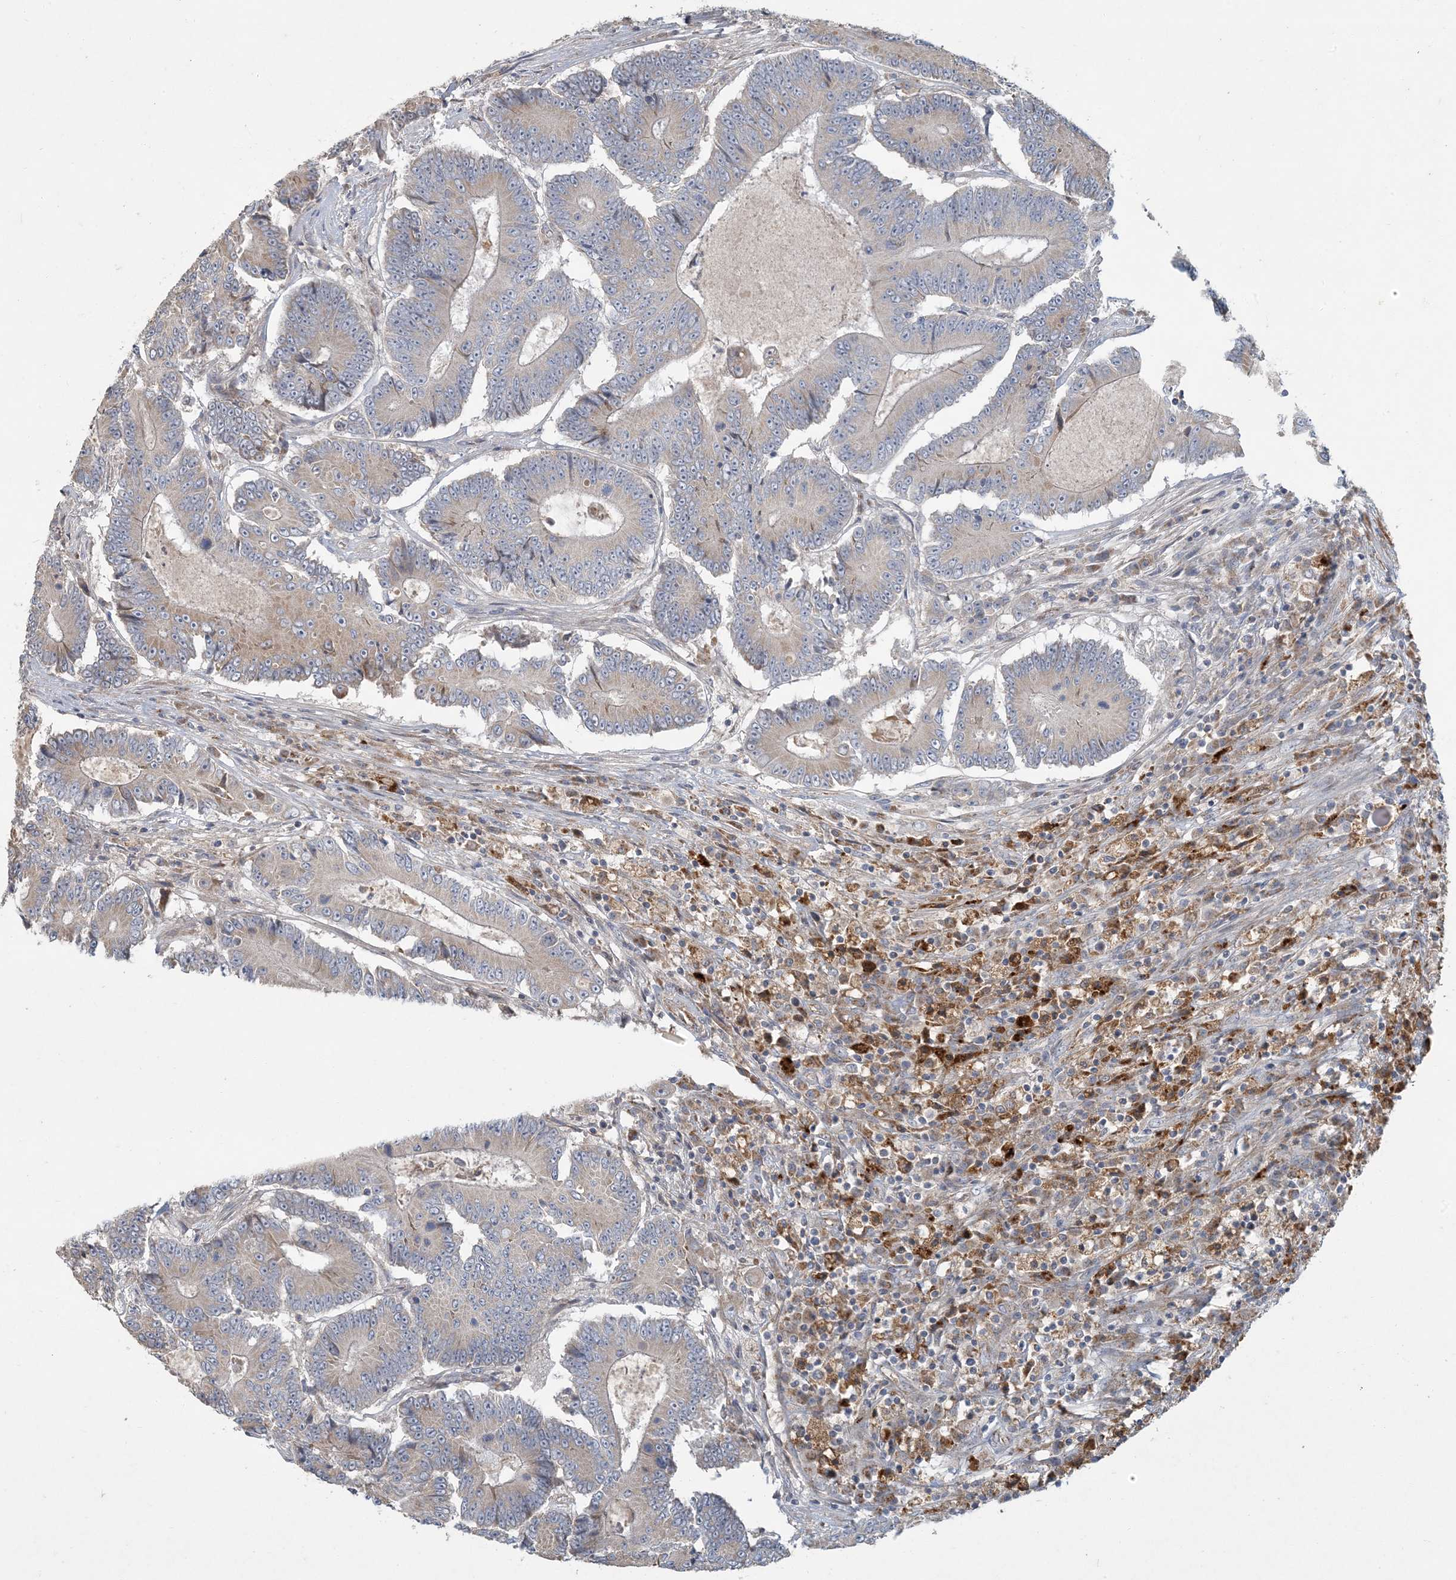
{"staining": {"intensity": "negative", "quantity": "none", "location": "none"}, "tissue": "colorectal cancer", "cell_type": "Tumor cells", "image_type": "cancer", "snomed": [{"axis": "morphology", "description": "Adenocarcinoma, NOS"}, {"axis": "topography", "description": "Colon"}], "caption": "Tumor cells show no significant protein expression in colorectal cancer.", "gene": "LTN1", "patient": {"sex": "male", "age": 83}}